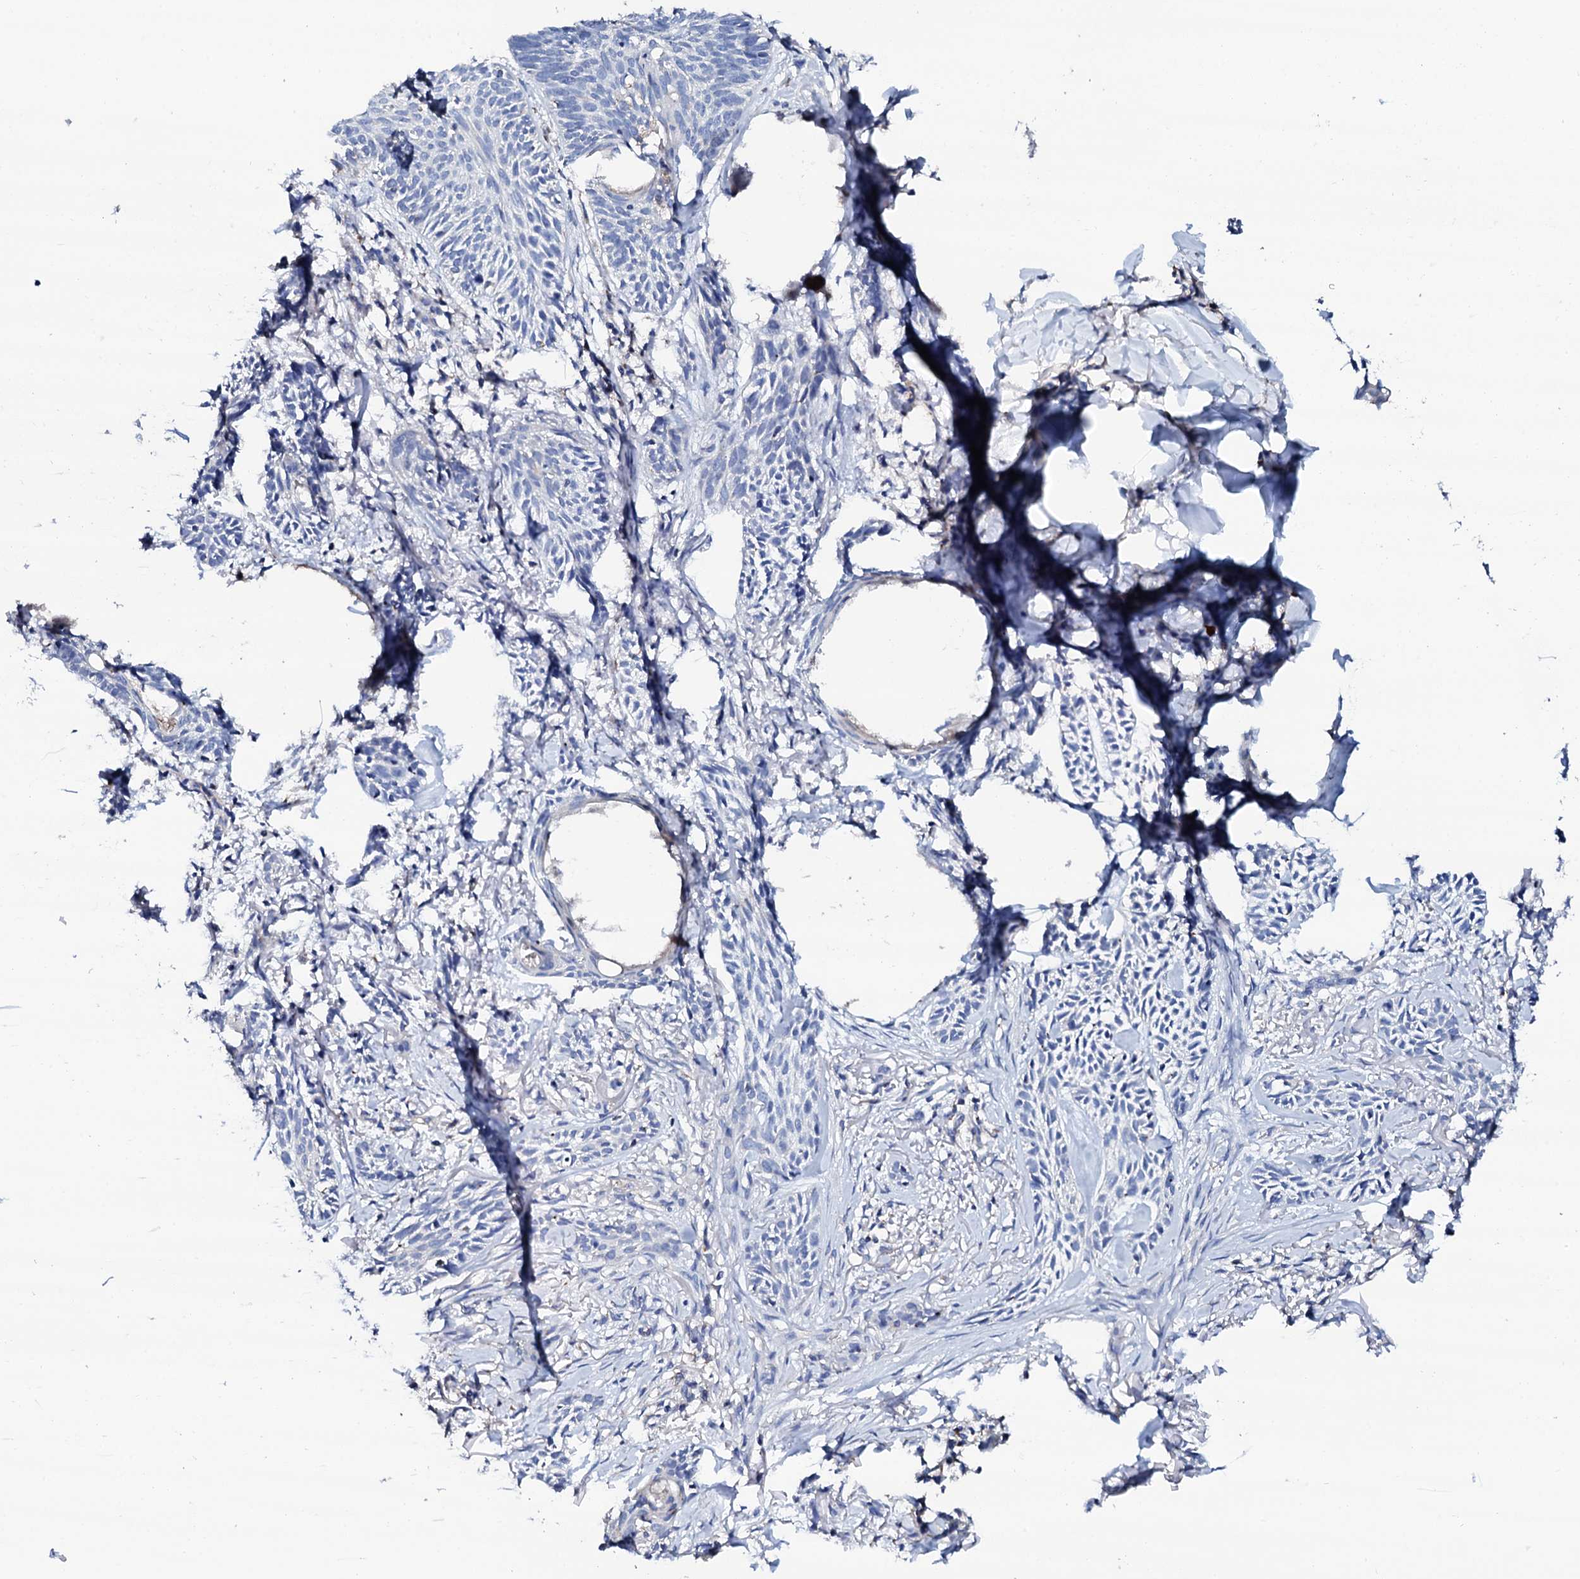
{"staining": {"intensity": "negative", "quantity": "none", "location": "none"}, "tissue": "skin cancer", "cell_type": "Tumor cells", "image_type": "cancer", "snomed": [{"axis": "morphology", "description": "Basal cell carcinoma"}, {"axis": "topography", "description": "Skin"}], "caption": "IHC of human skin cancer demonstrates no staining in tumor cells.", "gene": "TCAF2", "patient": {"sex": "female", "age": 59}}